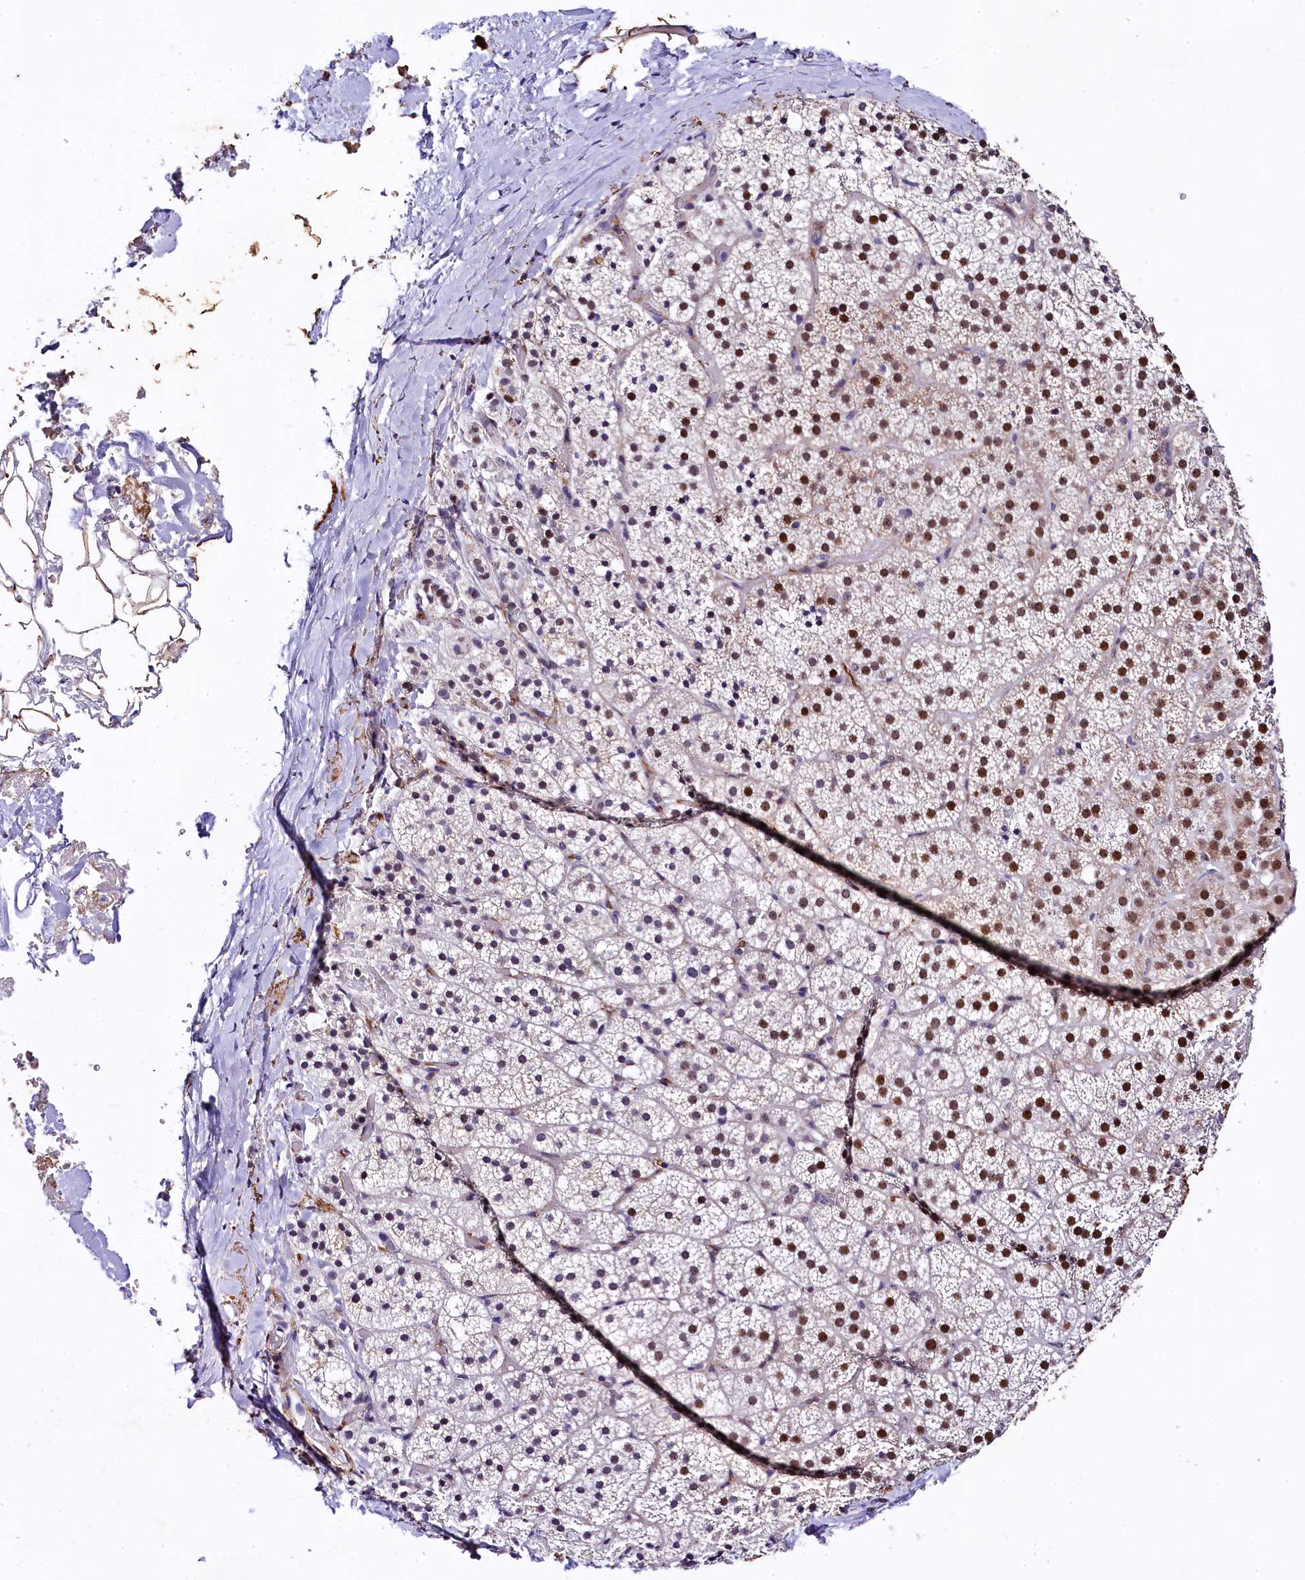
{"staining": {"intensity": "moderate", "quantity": ">75%", "location": "nuclear"}, "tissue": "adrenal gland", "cell_type": "Glandular cells", "image_type": "normal", "snomed": [{"axis": "morphology", "description": "Normal tissue, NOS"}, {"axis": "topography", "description": "Adrenal gland"}], "caption": "An image of human adrenal gland stained for a protein shows moderate nuclear brown staining in glandular cells. The staining was performed using DAB (3,3'-diaminobenzidine) to visualize the protein expression in brown, while the nuclei were stained in blue with hematoxylin (Magnification: 20x).", "gene": "SAMD10", "patient": {"sex": "female", "age": 44}}